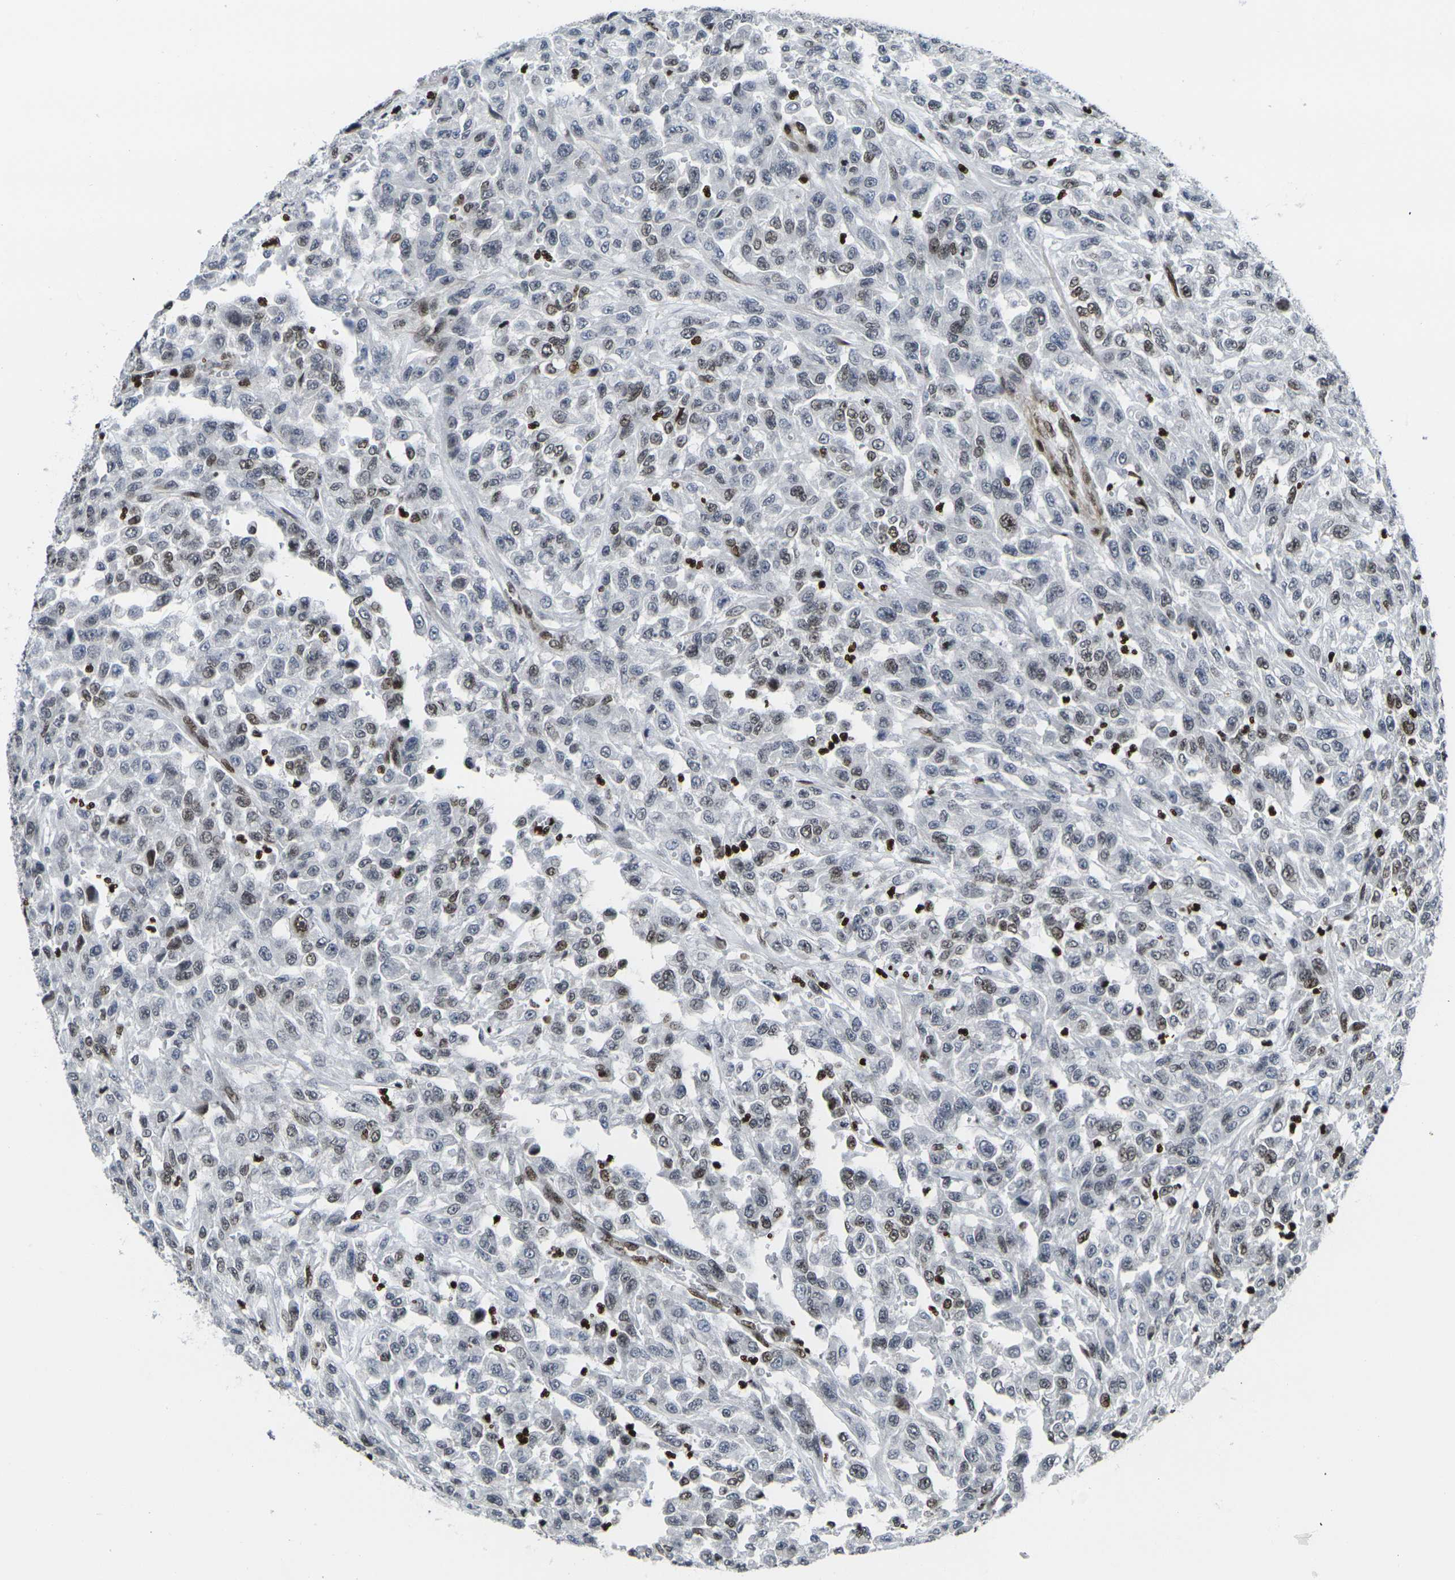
{"staining": {"intensity": "weak", "quantity": "25%-75%", "location": "nuclear"}, "tissue": "urothelial cancer", "cell_type": "Tumor cells", "image_type": "cancer", "snomed": [{"axis": "morphology", "description": "Urothelial carcinoma, High grade"}, {"axis": "topography", "description": "Urinary bladder"}], "caption": "Urothelial carcinoma (high-grade) stained with DAB immunohistochemistry shows low levels of weak nuclear staining in about 25%-75% of tumor cells.", "gene": "H1-10", "patient": {"sex": "male", "age": 46}}